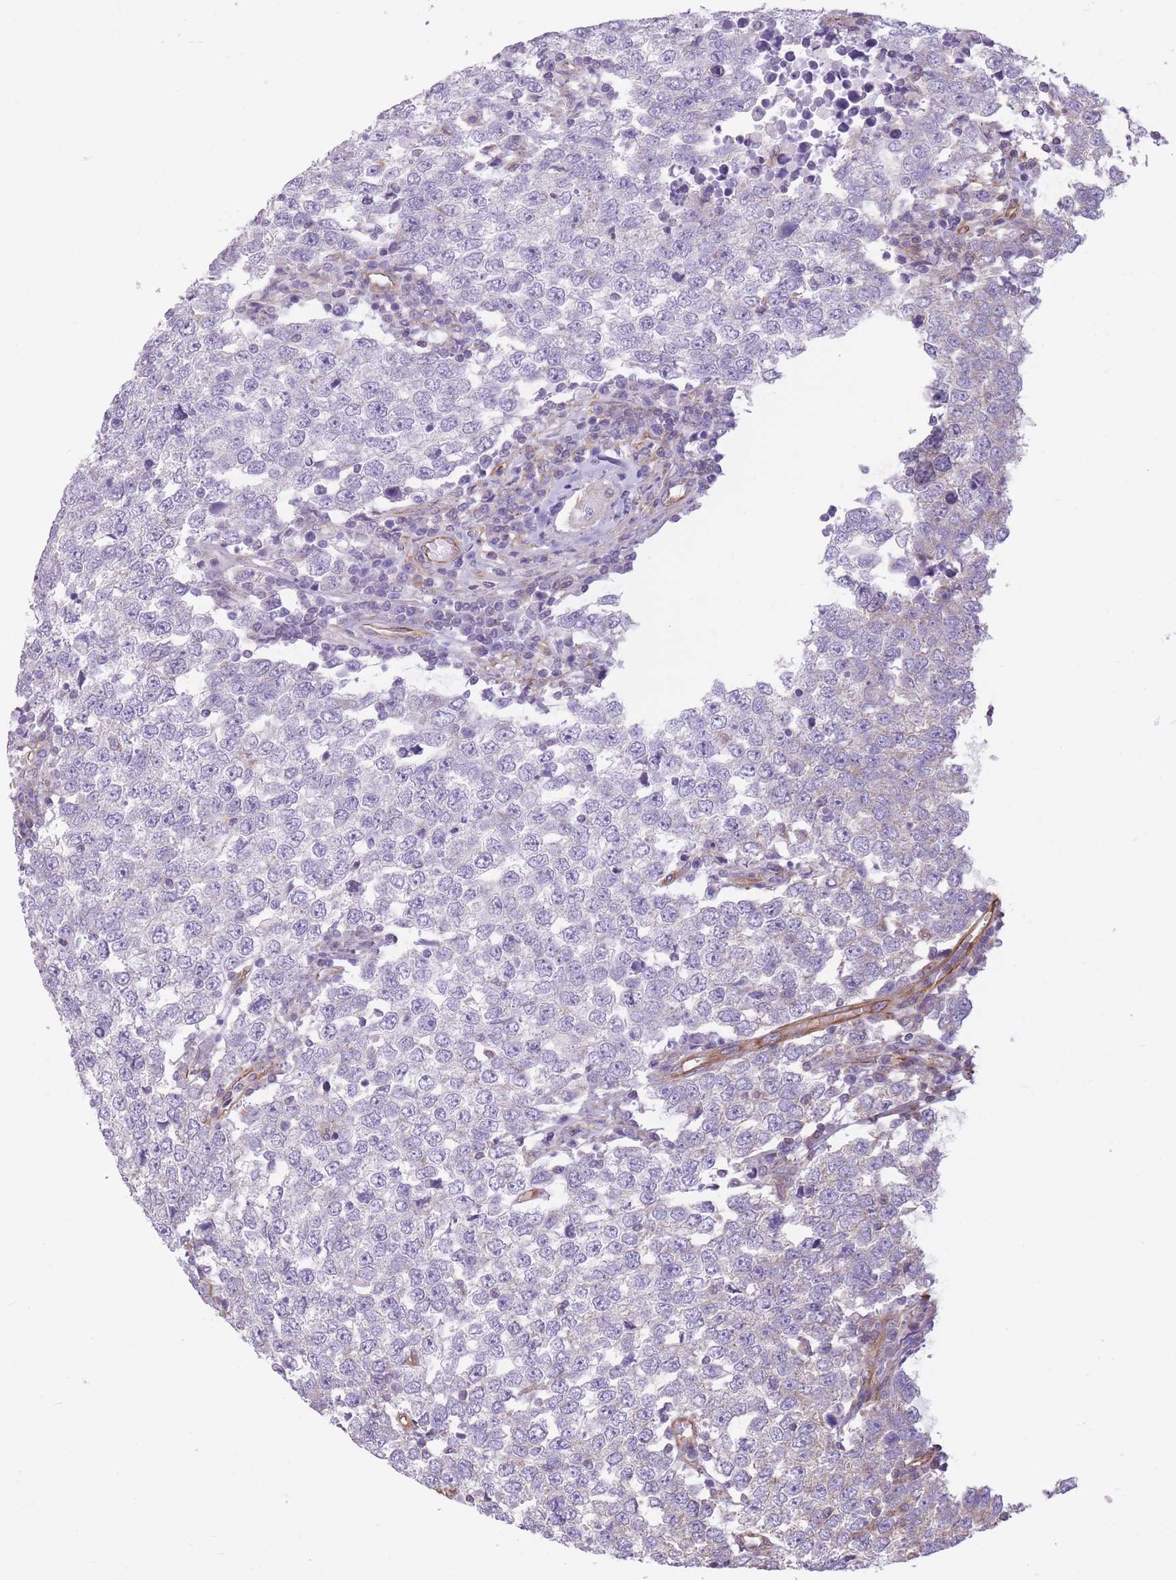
{"staining": {"intensity": "negative", "quantity": "none", "location": "none"}, "tissue": "testis cancer", "cell_type": "Tumor cells", "image_type": "cancer", "snomed": [{"axis": "morphology", "description": "Seminoma, NOS"}, {"axis": "morphology", "description": "Carcinoma, Embryonal, NOS"}, {"axis": "topography", "description": "Testis"}], "caption": "The histopathology image displays no significant positivity in tumor cells of embryonal carcinoma (testis).", "gene": "ADD1", "patient": {"sex": "male", "age": 28}}